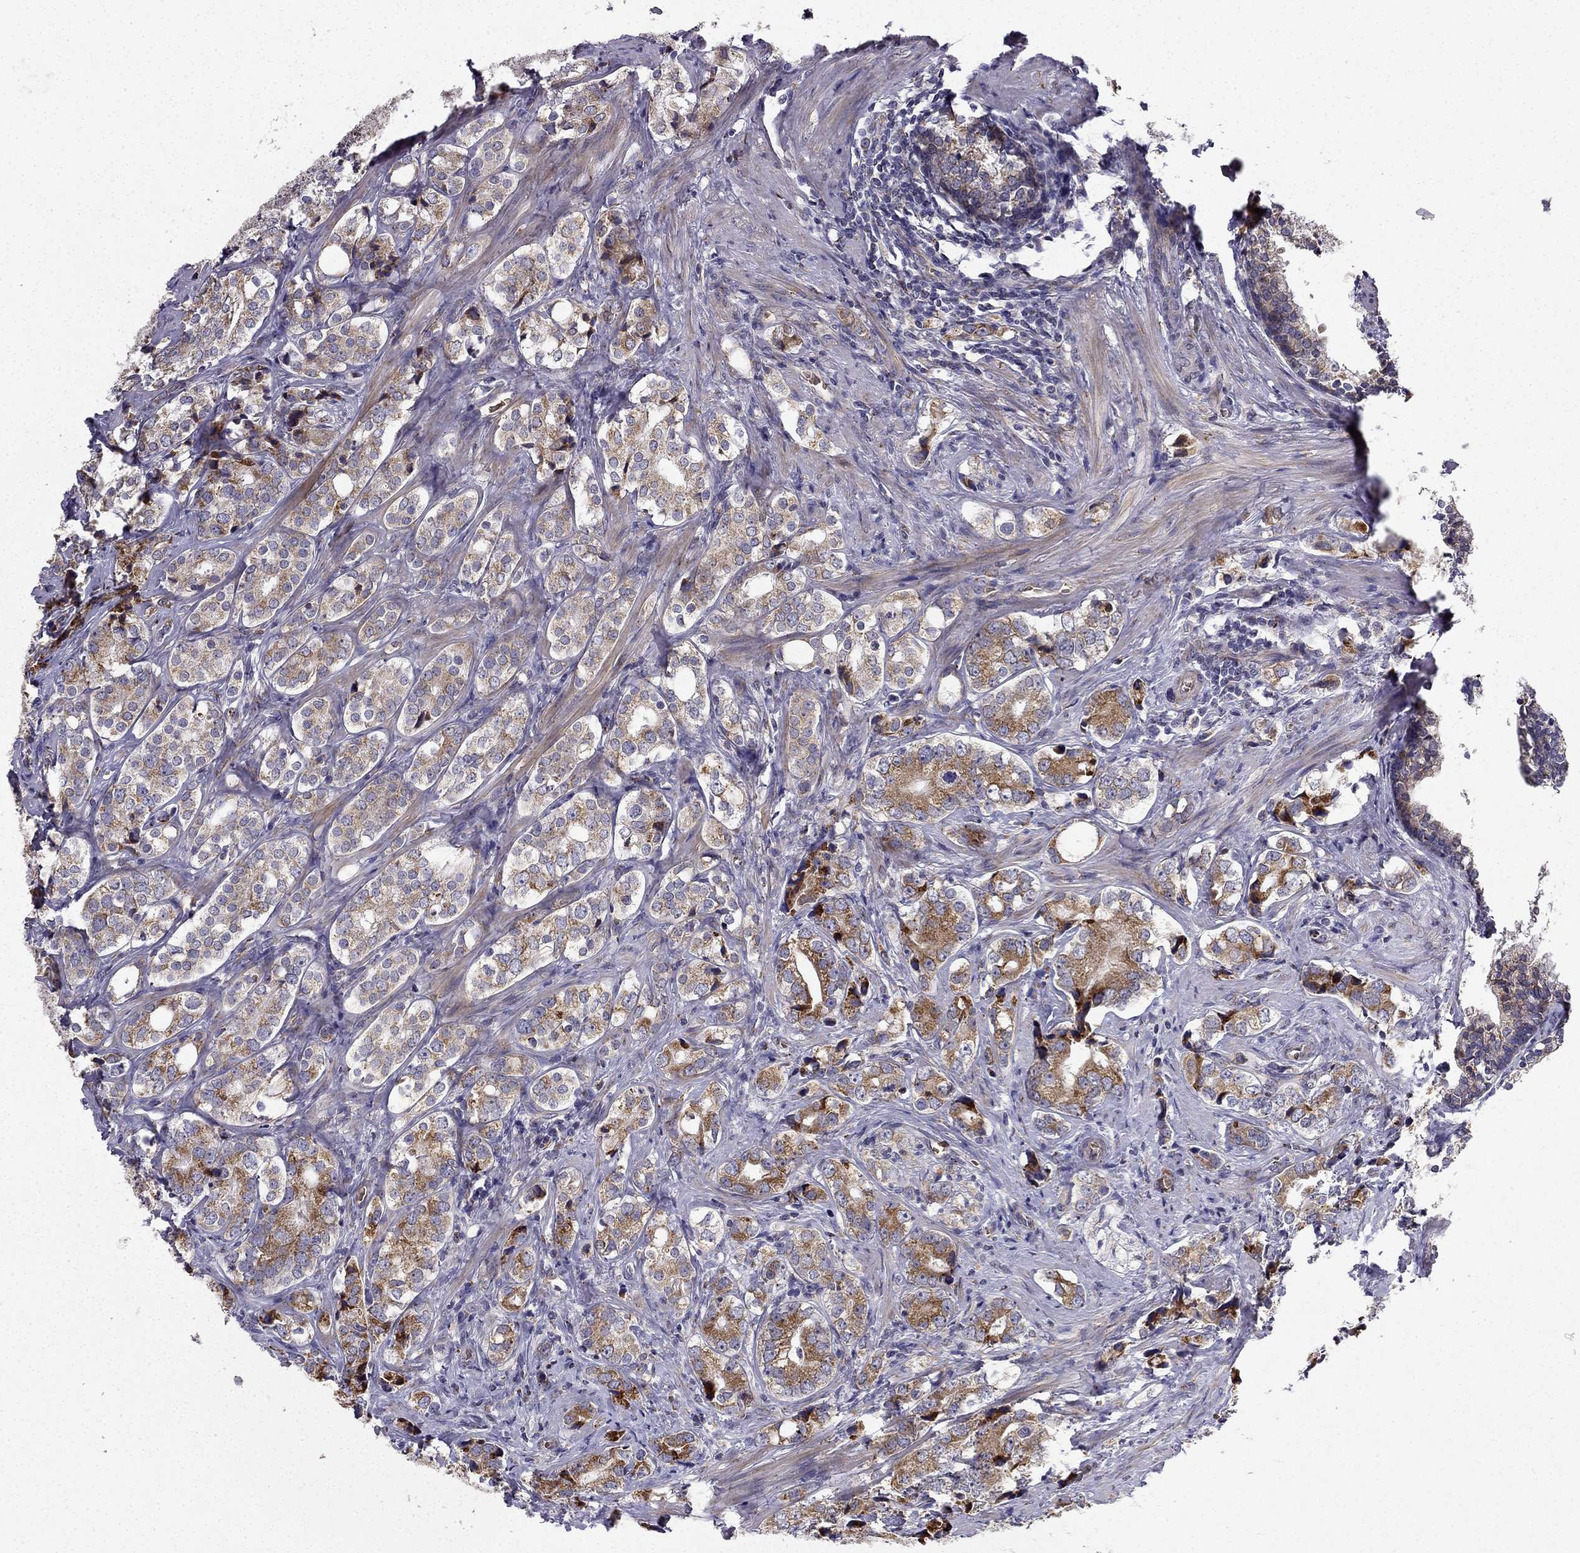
{"staining": {"intensity": "strong", "quantity": "25%-75%", "location": "cytoplasmic/membranous"}, "tissue": "prostate cancer", "cell_type": "Tumor cells", "image_type": "cancer", "snomed": [{"axis": "morphology", "description": "Adenocarcinoma, NOS"}, {"axis": "topography", "description": "Prostate and seminal vesicle, NOS"}], "caption": "Prostate cancer tissue exhibits strong cytoplasmic/membranous positivity in approximately 25%-75% of tumor cells, visualized by immunohistochemistry.", "gene": "B4GALT7", "patient": {"sex": "male", "age": 63}}